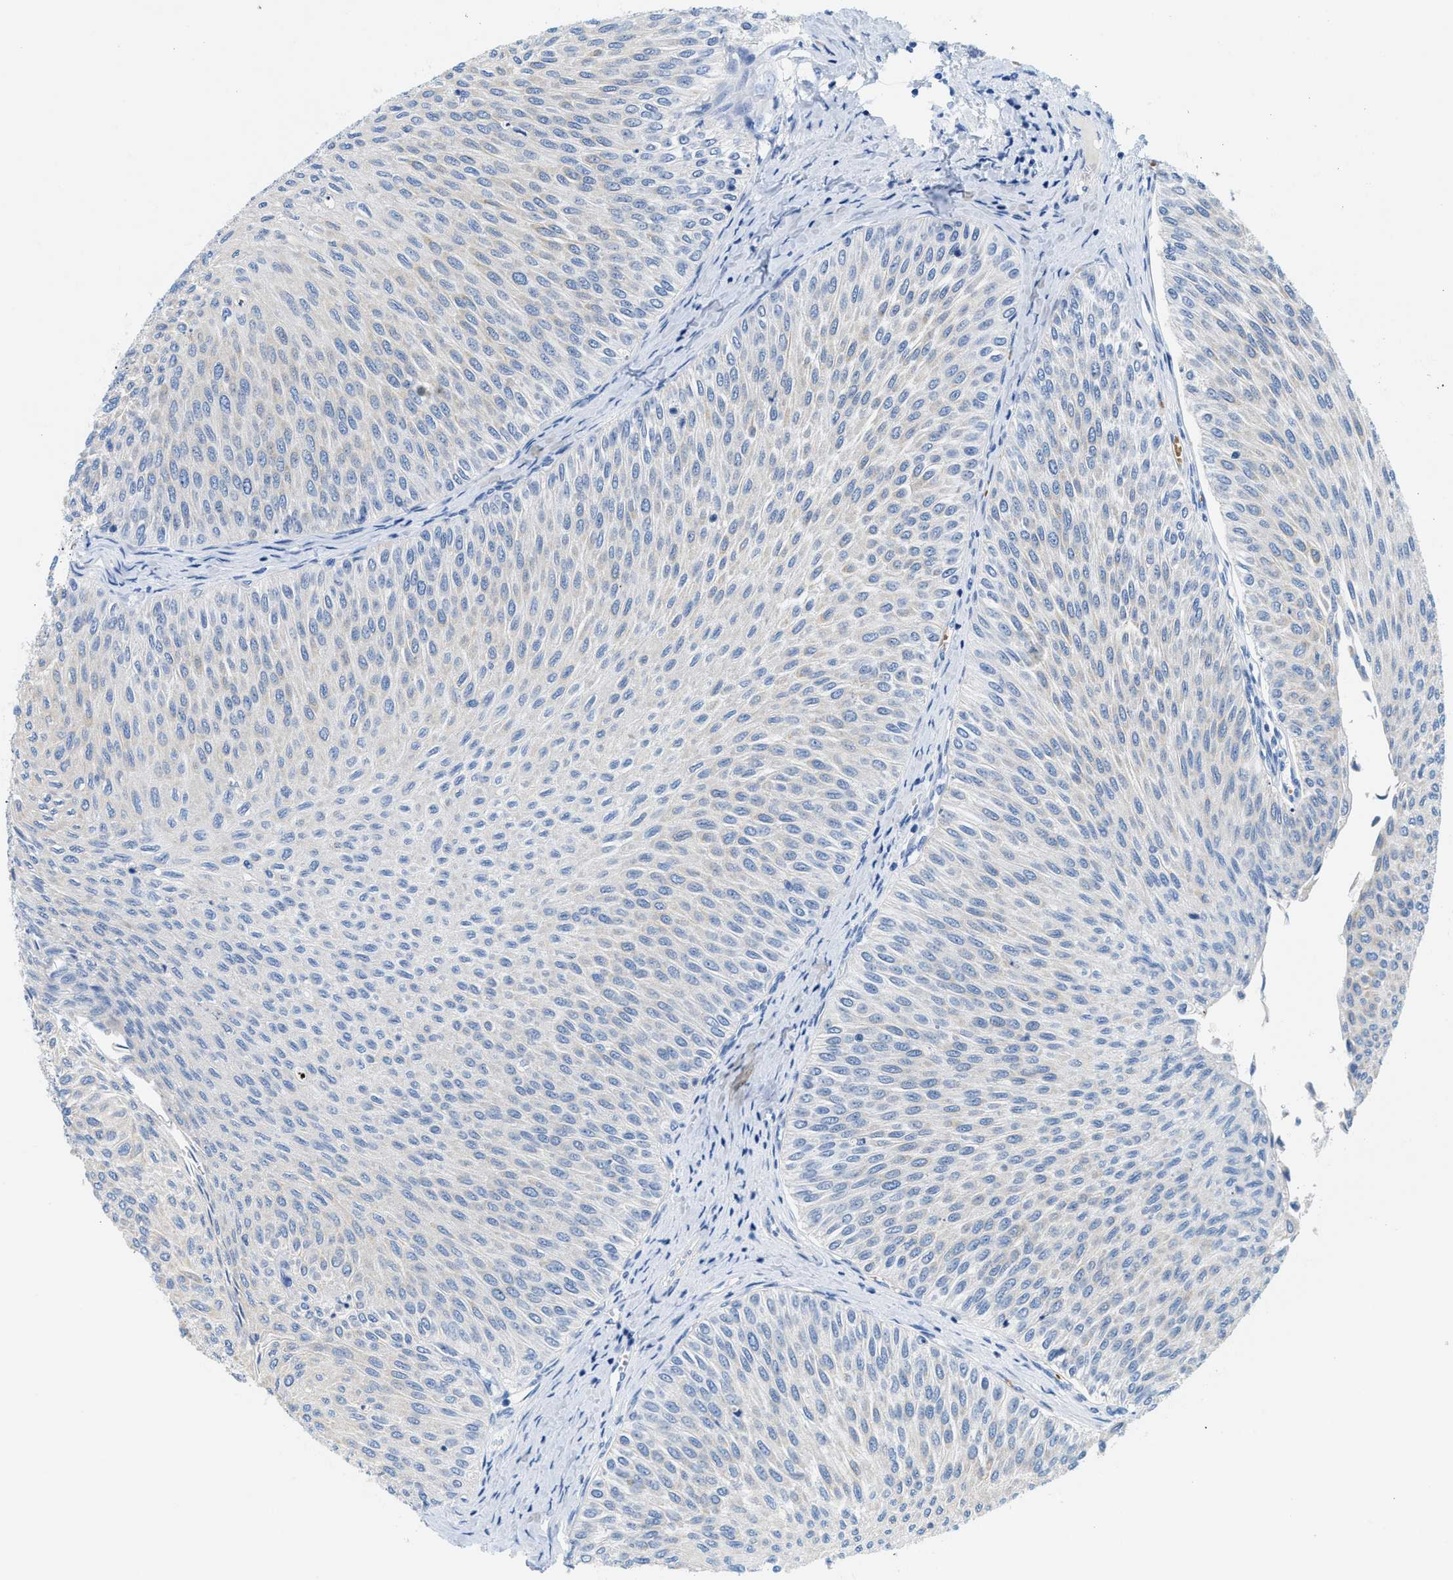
{"staining": {"intensity": "negative", "quantity": "none", "location": "none"}, "tissue": "urothelial cancer", "cell_type": "Tumor cells", "image_type": "cancer", "snomed": [{"axis": "morphology", "description": "Urothelial carcinoma, Low grade"}, {"axis": "topography", "description": "Urinary bladder"}], "caption": "Image shows no significant protein staining in tumor cells of urothelial cancer. The staining is performed using DAB (3,3'-diaminobenzidine) brown chromogen with nuclei counter-stained in using hematoxylin.", "gene": "BPGM", "patient": {"sex": "male", "age": 78}}